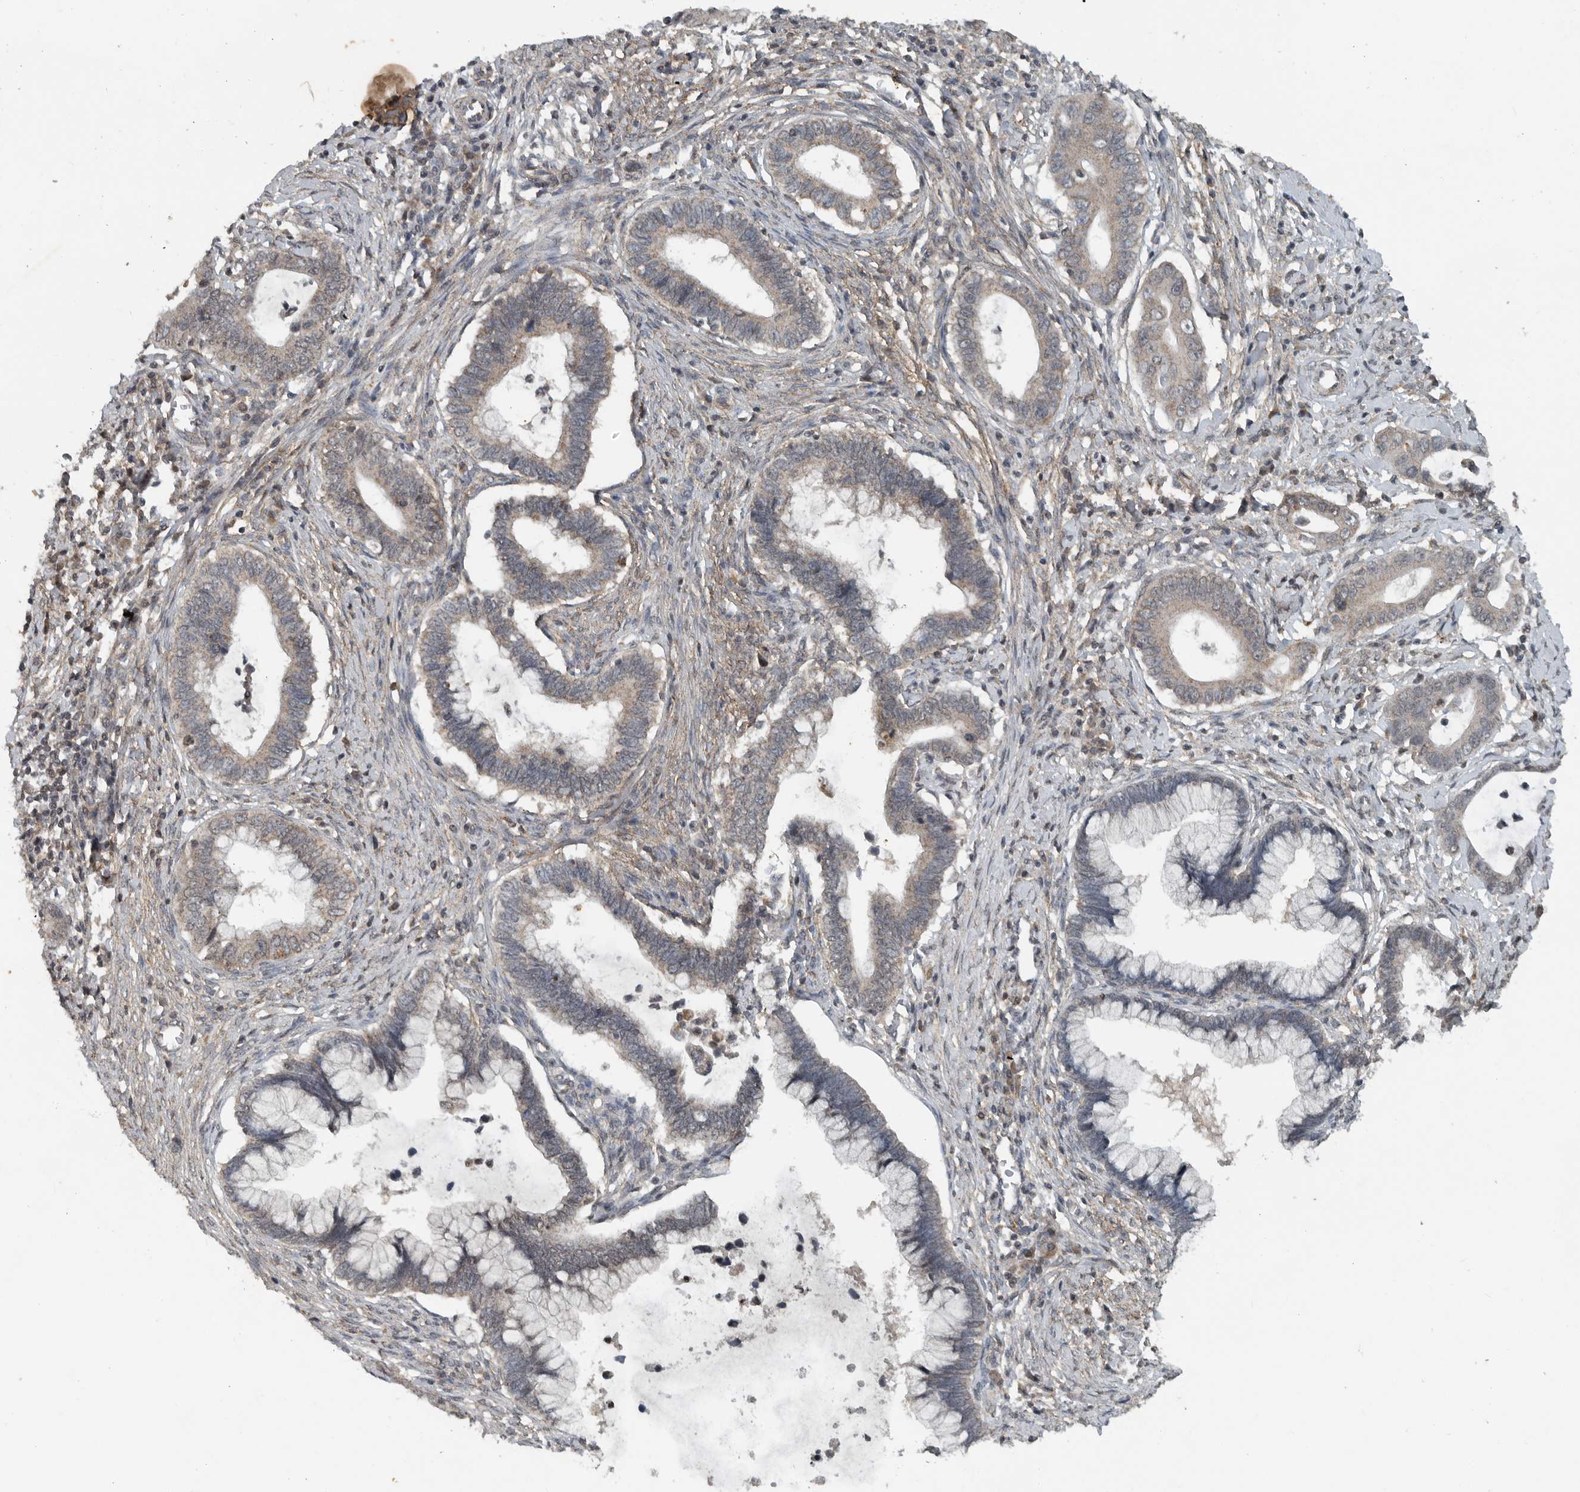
{"staining": {"intensity": "weak", "quantity": "25%-75%", "location": "cytoplasmic/membranous"}, "tissue": "cervical cancer", "cell_type": "Tumor cells", "image_type": "cancer", "snomed": [{"axis": "morphology", "description": "Adenocarcinoma, NOS"}, {"axis": "topography", "description": "Cervix"}], "caption": "High-power microscopy captured an immunohistochemistry (IHC) photomicrograph of cervical adenocarcinoma, revealing weak cytoplasmic/membranous positivity in about 25%-75% of tumor cells.", "gene": "IL6ST", "patient": {"sex": "female", "age": 44}}